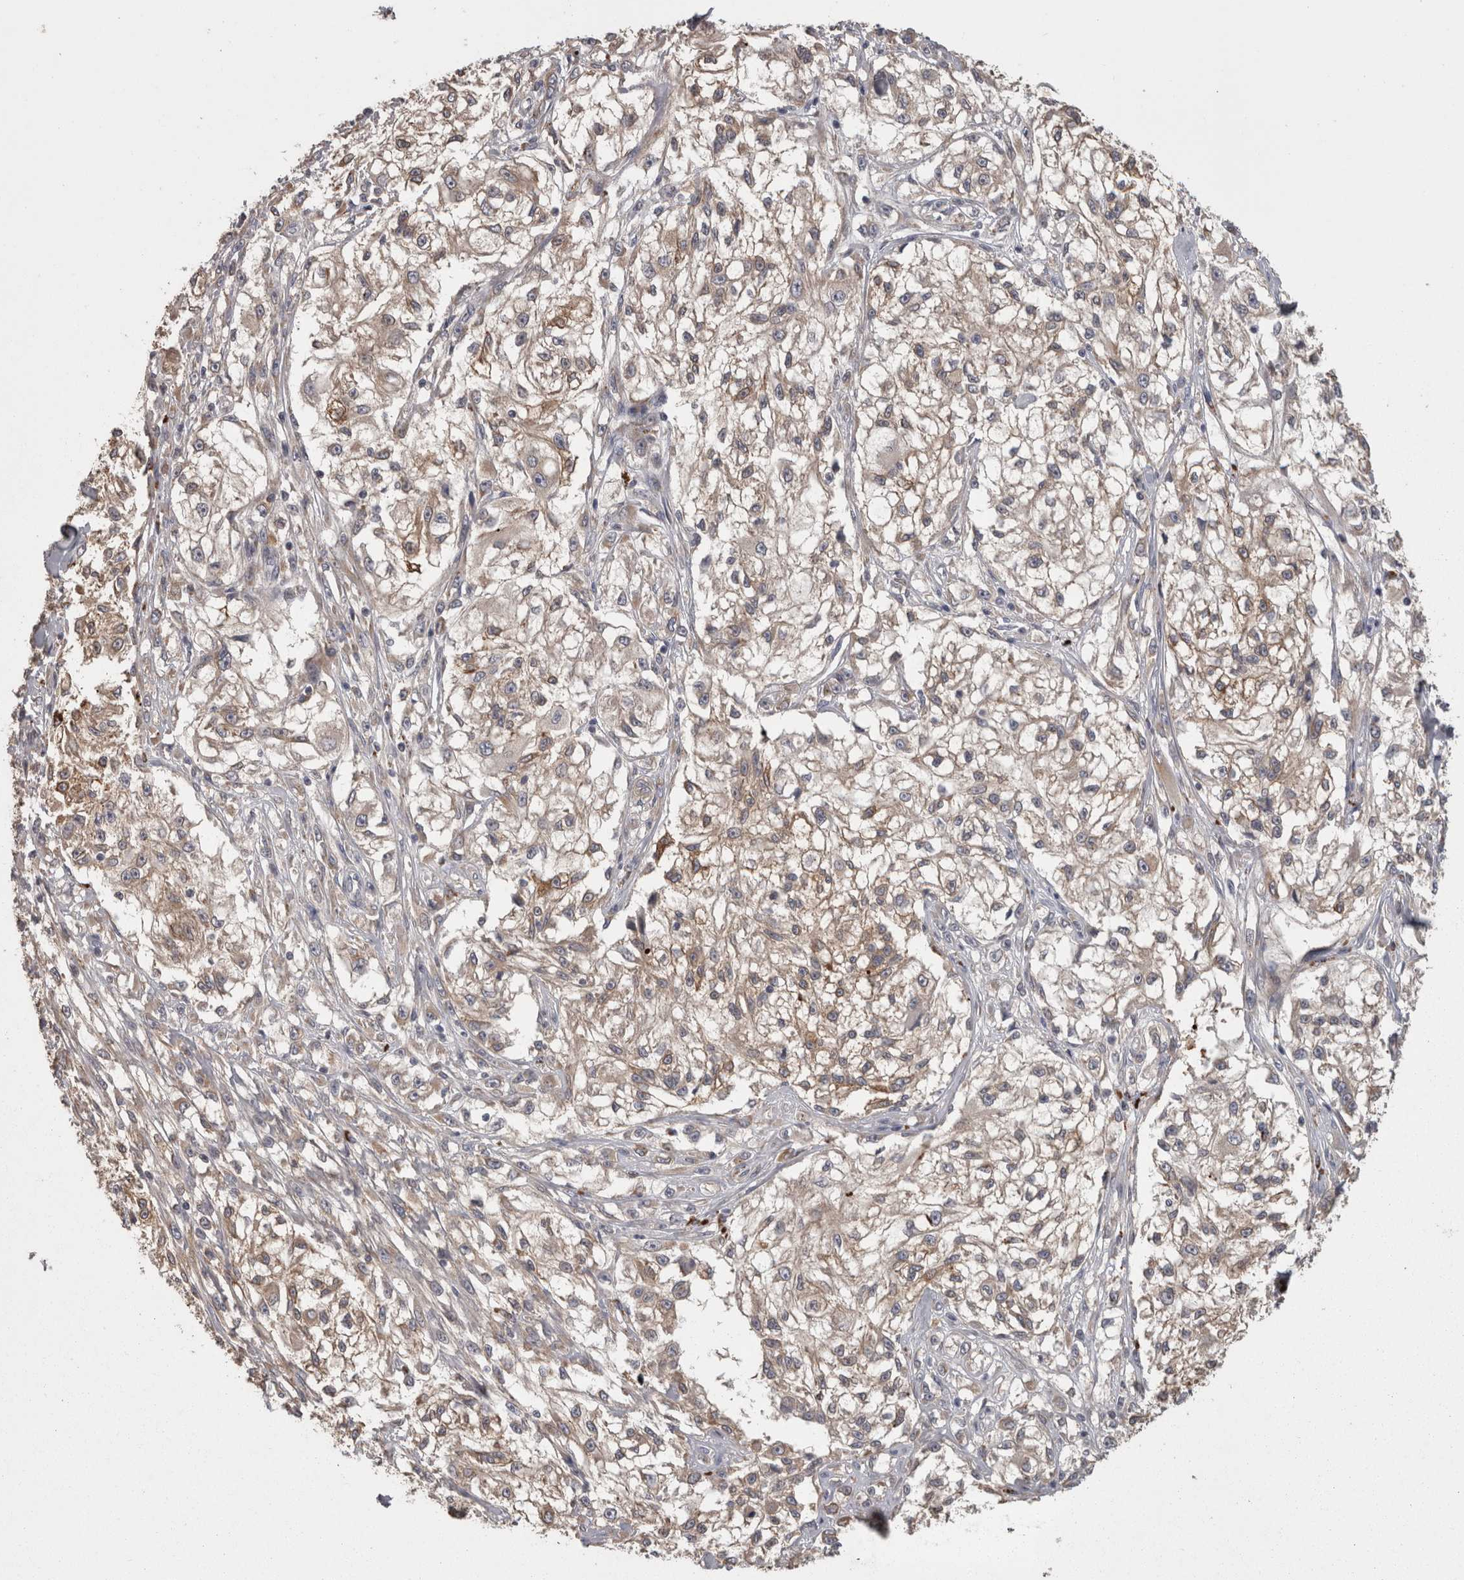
{"staining": {"intensity": "weak", "quantity": ">75%", "location": "cytoplasmic/membranous"}, "tissue": "melanoma", "cell_type": "Tumor cells", "image_type": "cancer", "snomed": [{"axis": "morphology", "description": "Malignant melanoma, NOS"}, {"axis": "topography", "description": "Skin of head"}], "caption": "Immunohistochemical staining of human melanoma shows weak cytoplasmic/membranous protein staining in about >75% of tumor cells. (IHC, brightfield microscopy, high magnification).", "gene": "PCM1", "patient": {"sex": "male", "age": 83}}